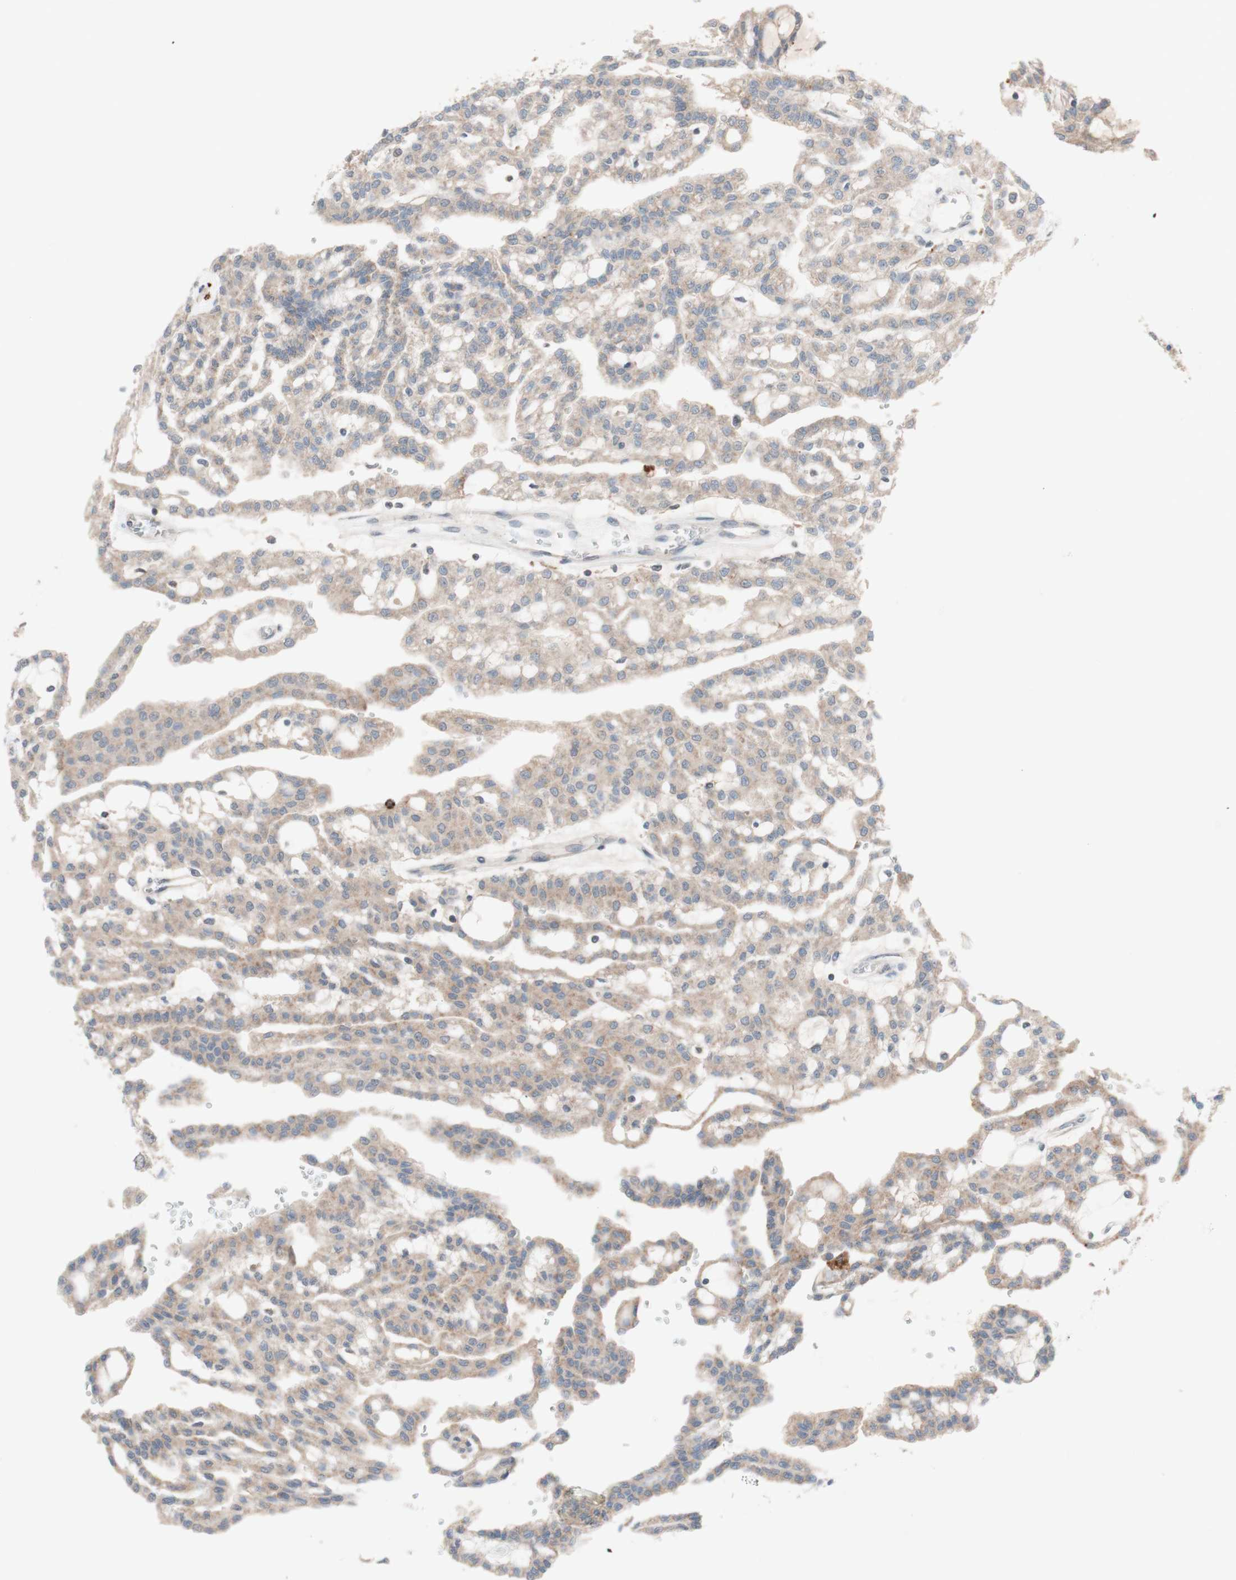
{"staining": {"intensity": "weak", "quantity": ">75%", "location": "cytoplasmic/membranous"}, "tissue": "renal cancer", "cell_type": "Tumor cells", "image_type": "cancer", "snomed": [{"axis": "morphology", "description": "Adenocarcinoma, NOS"}, {"axis": "topography", "description": "Kidney"}], "caption": "Immunohistochemistry (IHC) micrograph of adenocarcinoma (renal) stained for a protein (brown), which reveals low levels of weak cytoplasmic/membranous positivity in approximately >75% of tumor cells.", "gene": "PEX2", "patient": {"sex": "male", "age": 63}}